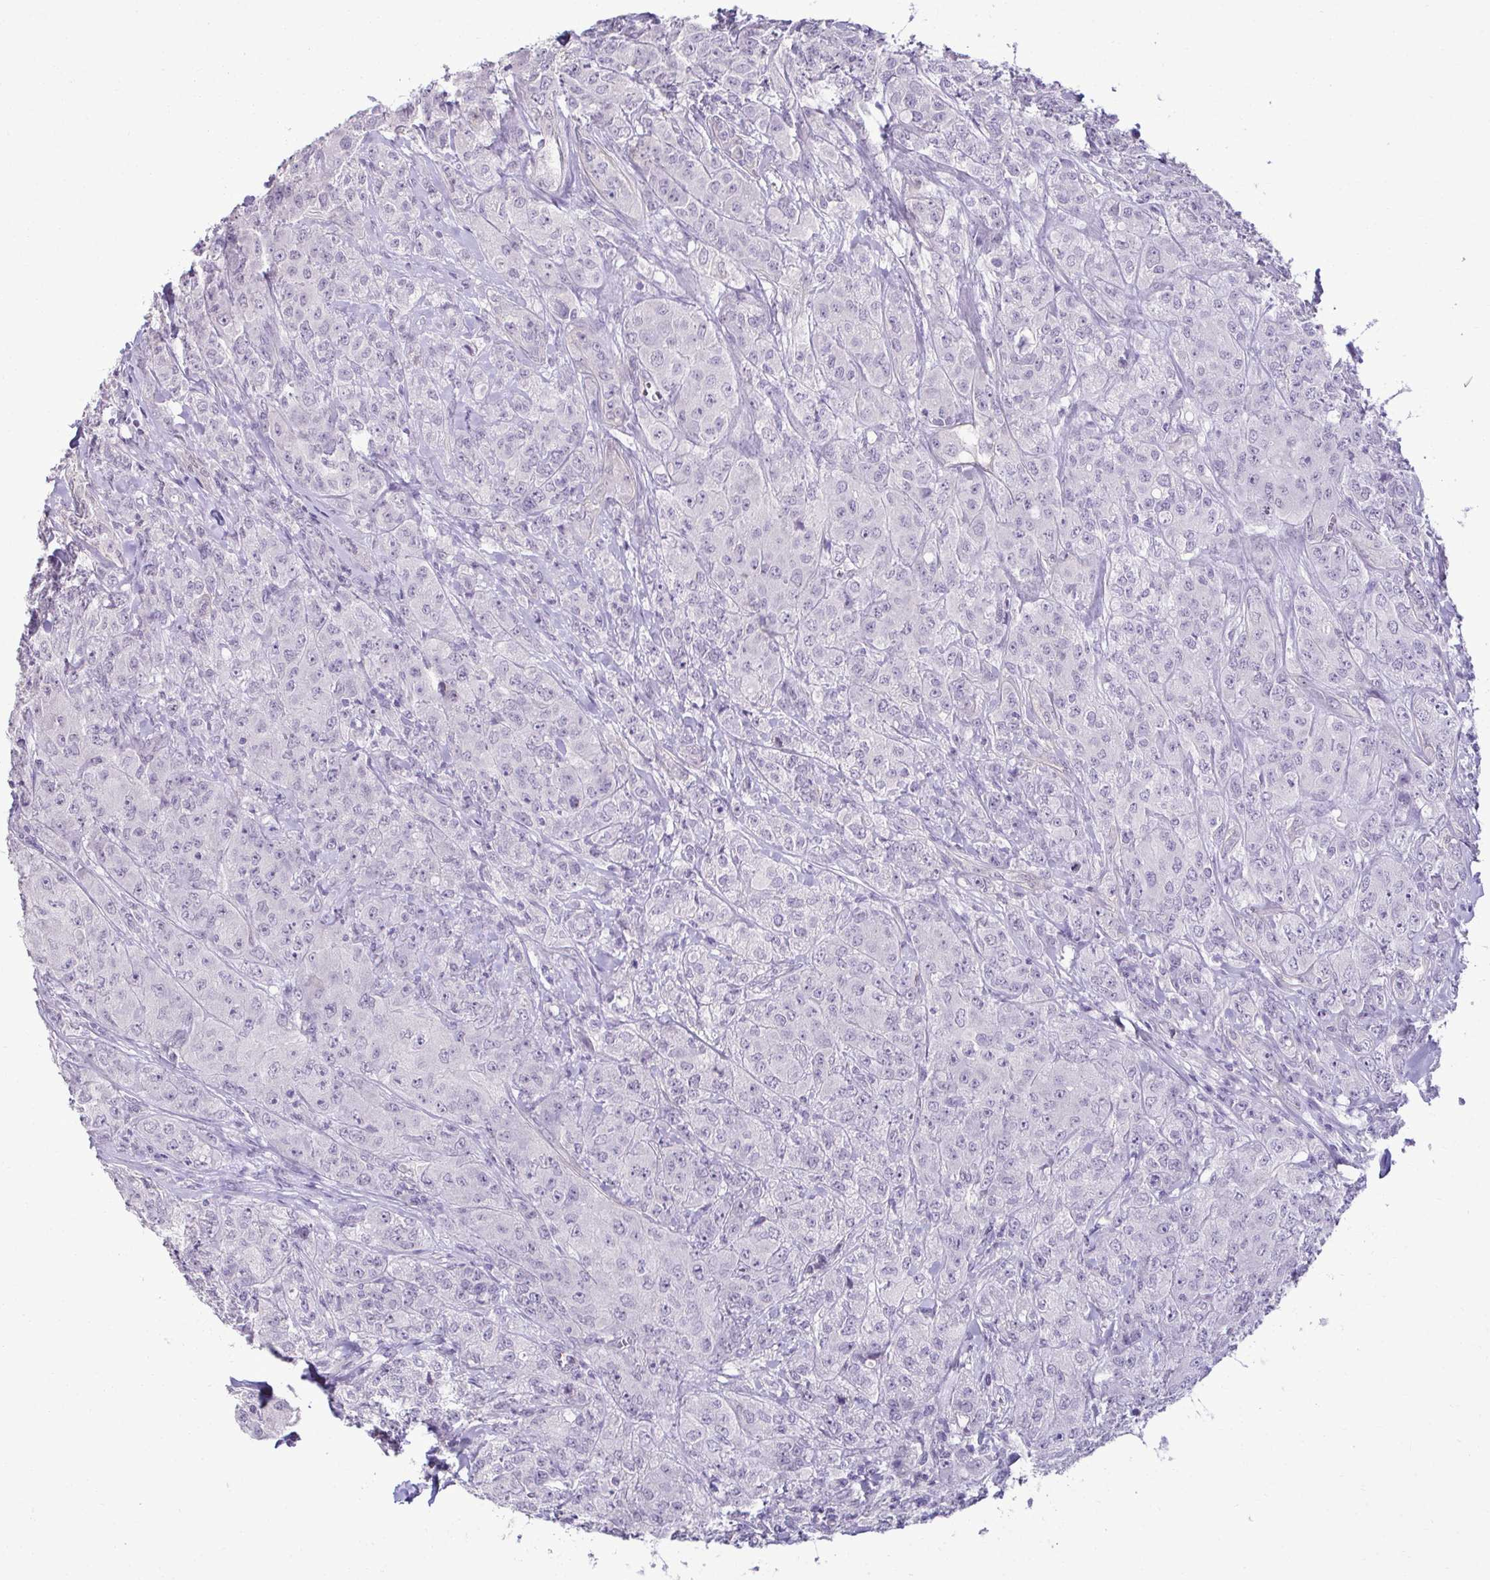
{"staining": {"intensity": "negative", "quantity": "none", "location": "none"}, "tissue": "breast cancer", "cell_type": "Tumor cells", "image_type": "cancer", "snomed": [{"axis": "morphology", "description": "Normal tissue, NOS"}, {"axis": "morphology", "description": "Duct carcinoma"}, {"axis": "topography", "description": "Breast"}], "caption": "DAB immunohistochemical staining of human breast cancer (invasive ductal carcinoma) shows no significant staining in tumor cells. (DAB IHC, high magnification).", "gene": "SLC30A3", "patient": {"sex": "female", "age": 43}}